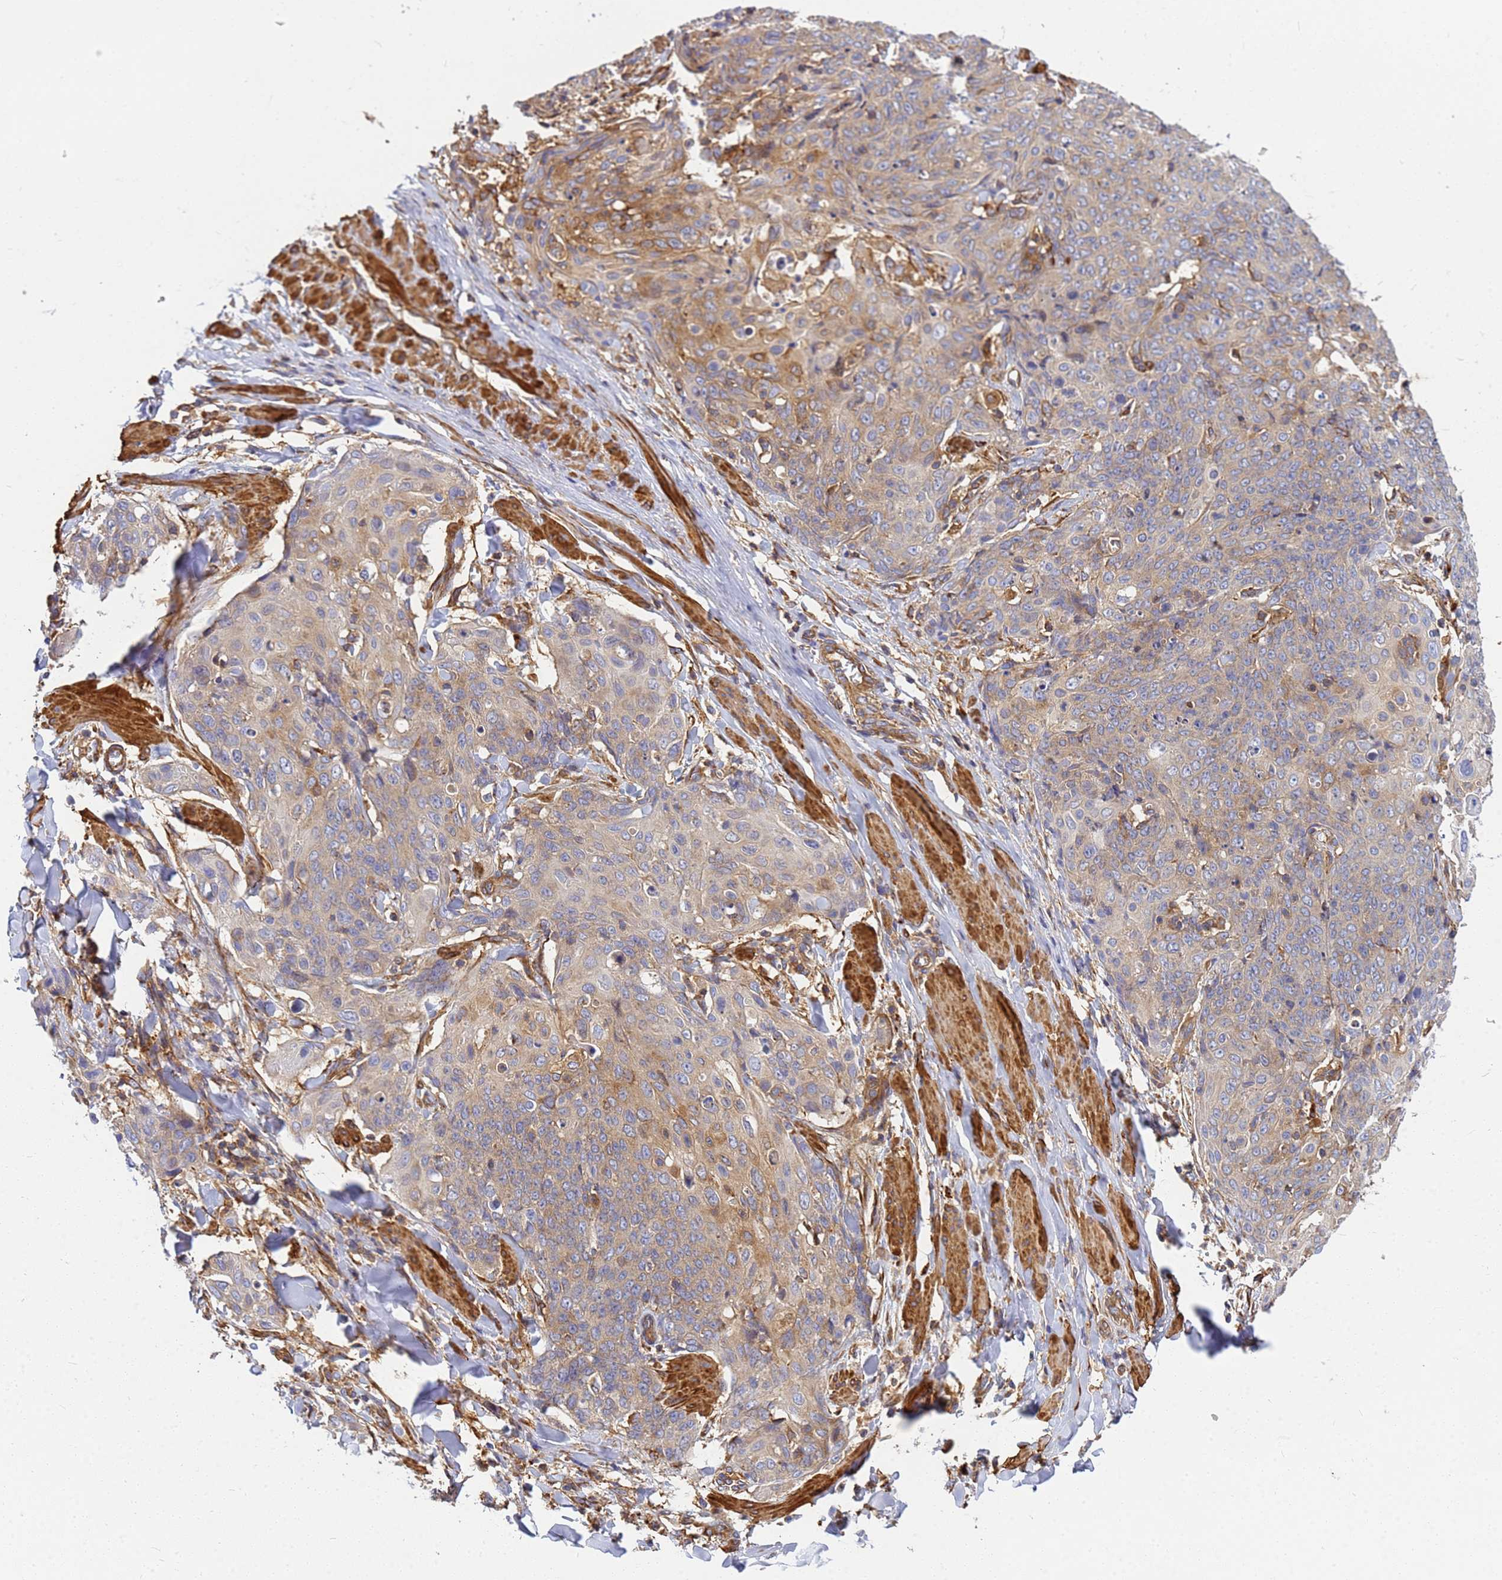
{"staining": {"intensity": "weak", "quantity": "<25%", "location": "cytoplasmic/membranous"}, "tissue": "skin cancer", "cell_type": "Tumor cells", "image_type": "cancer", "snomed": [{"axis": "morphology", "description": "Squamous cell carcinoma, NOS"}, {"axis": "topography", "description": "Skin"}, {"axis": "topography", "description": "Vulva"}], "caption": "Skin squamous cell carcinoma stained for a protein using immunohistochemistry displays no positivity tumor cells.", "gene": "C2CD5", "patient": {"sex": "female", "age": 85}}